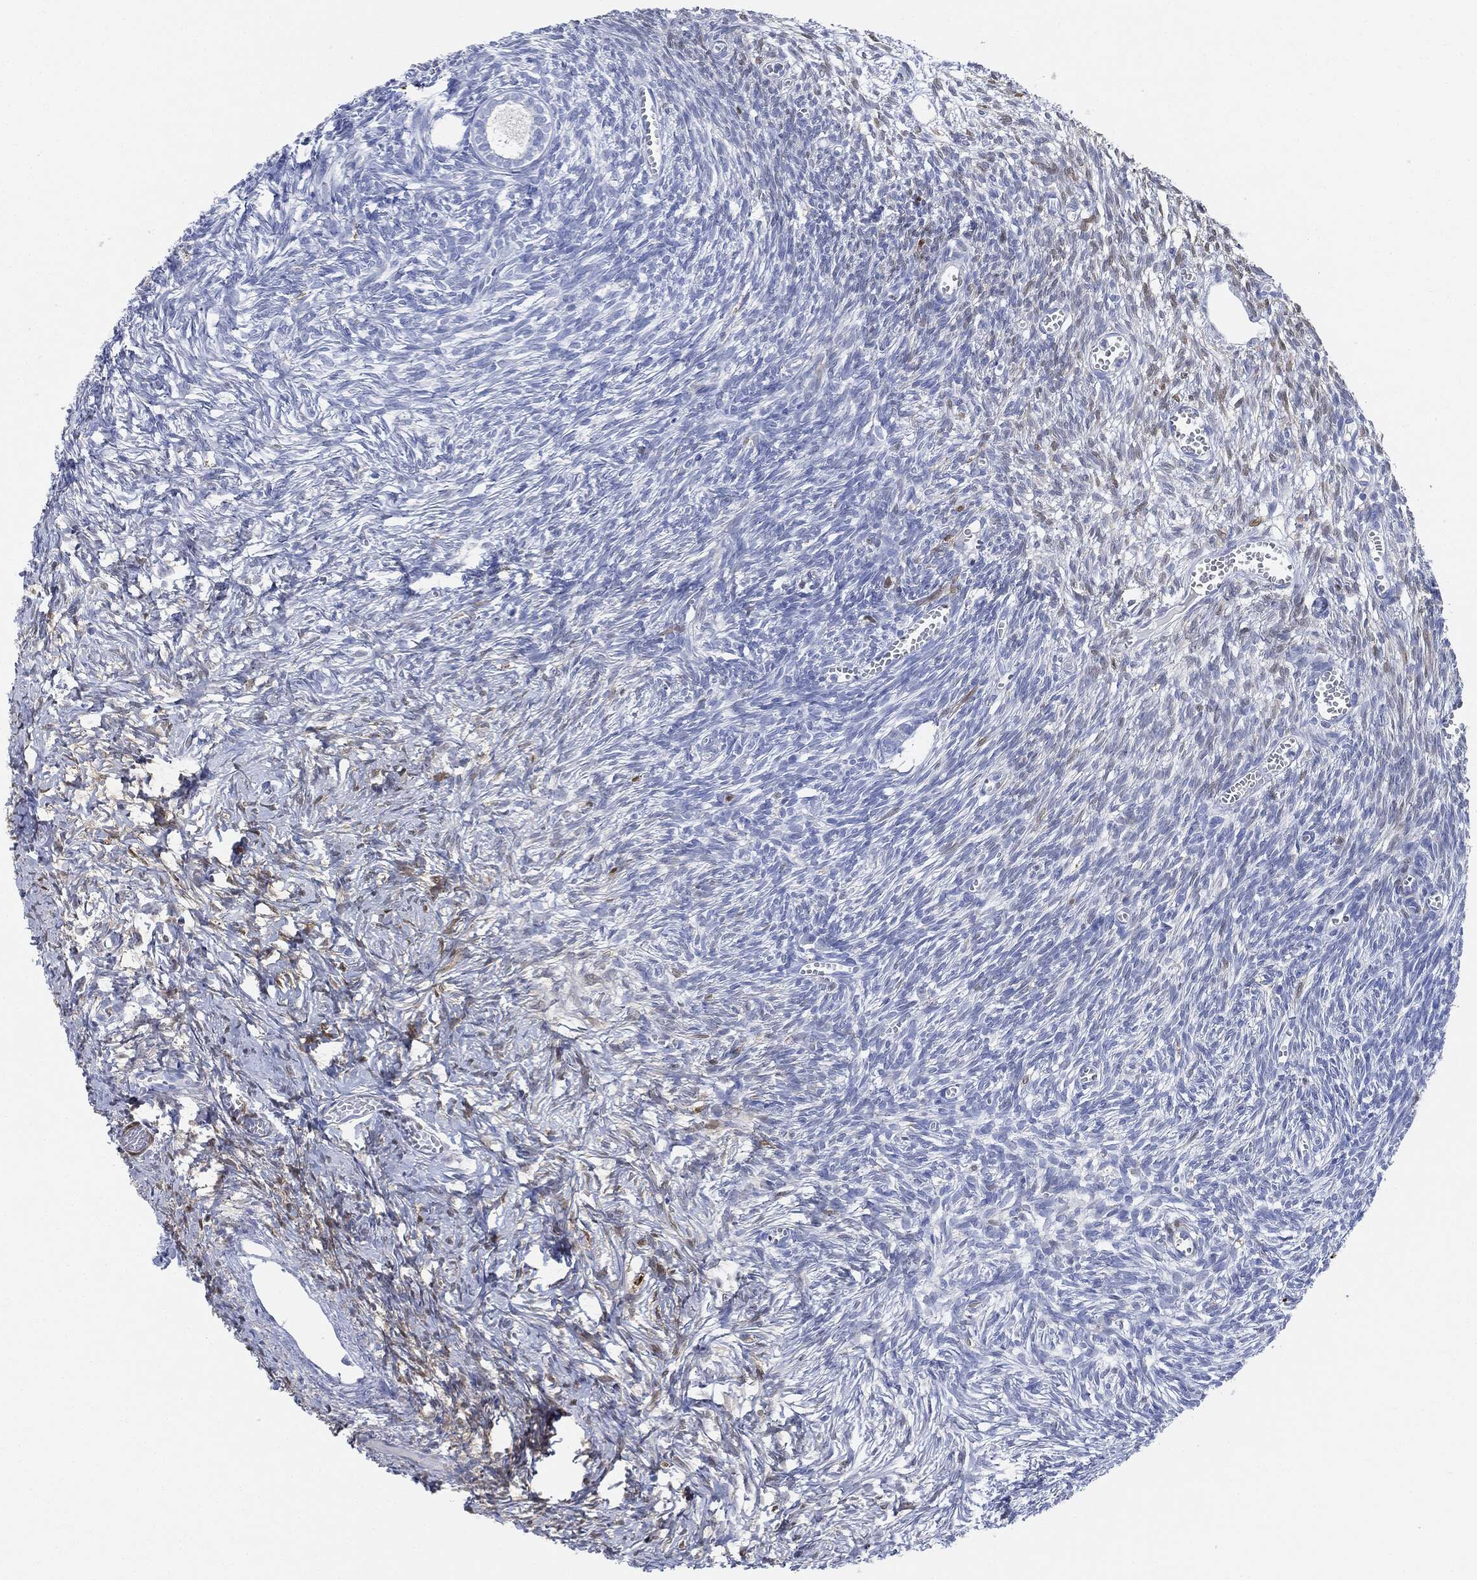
{"staining": {"intensity": "negative", "quantity": "none", "location": "none"}, "tissue": "ovary", "cell_type": "Follicle cells", "image_type": "normal", "snomed": [{"axis": "morphology", "description": "Normal tissue, NOS"}, {"axis": "topography", "description": "Ovary"}], "caption": "Histopathology image shows no protein positivity in follicle cells of benign ovary.", "gene": "TAGLN", "patient": {"sex": "female", "age": 43}}